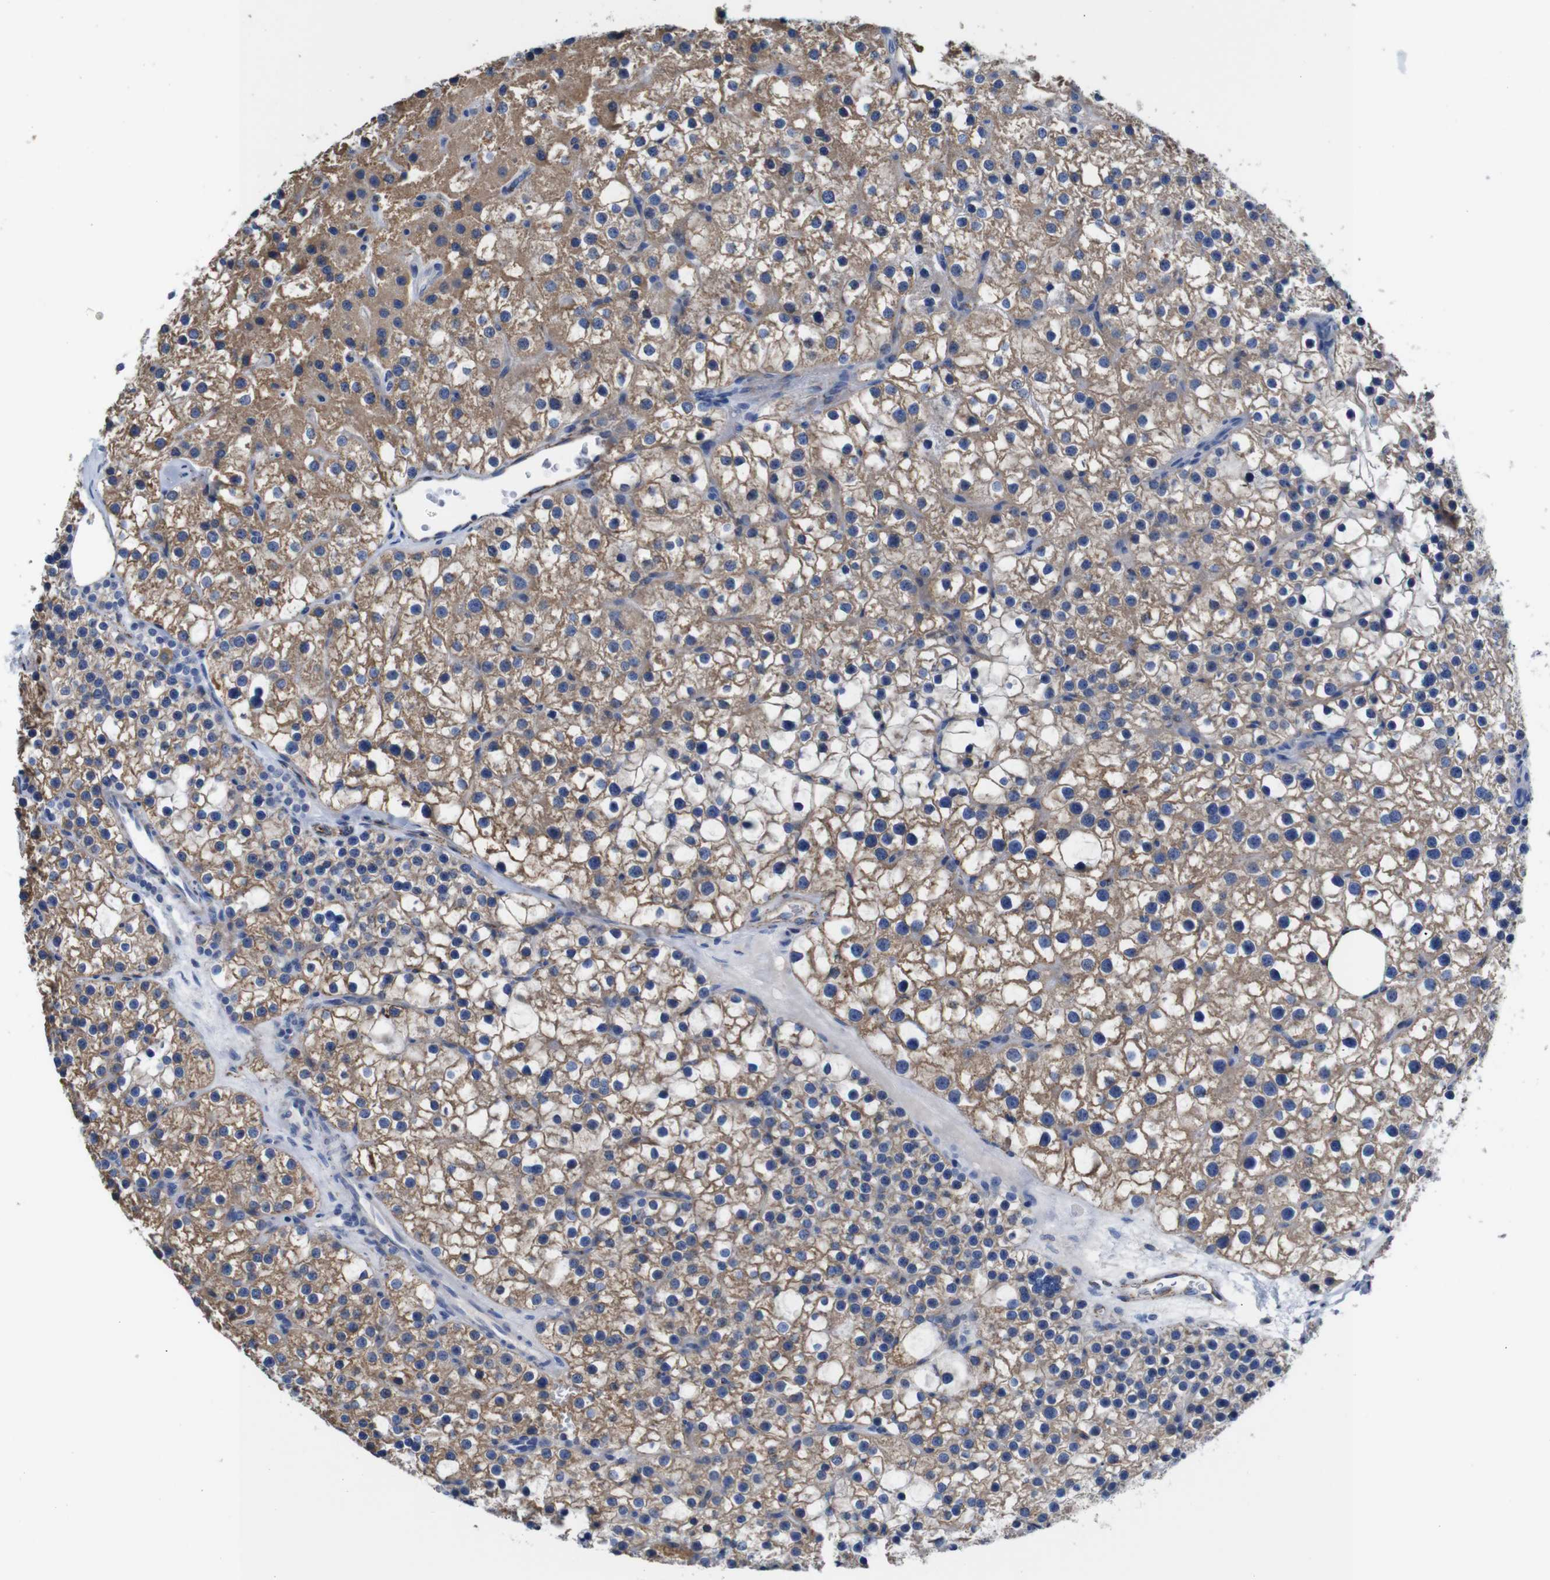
{"staining": {"intensity": "strong", "quantity": "25%-75%", "location": "cytoplasmic/membranous"}, "tissue": "parathyroid gland", "cell_type": "Glandular cells", "image_type": "normal", "snomed": [{"axis": "morphology", "description": "Normal tissue, NOS"}, {"axis": "morphology", "description": "Adenoma, NOS"}, {"axis": "topography", "description": "Parathyroid gland"}], "caption": "Human parathyroid gland stained with a brown dye shows strong cytoplasmic/membranous positive positivity in about 25%-75% of glandular cells.", "gene": "MAOA", "patient": {"sex": "female", "age": 70}}